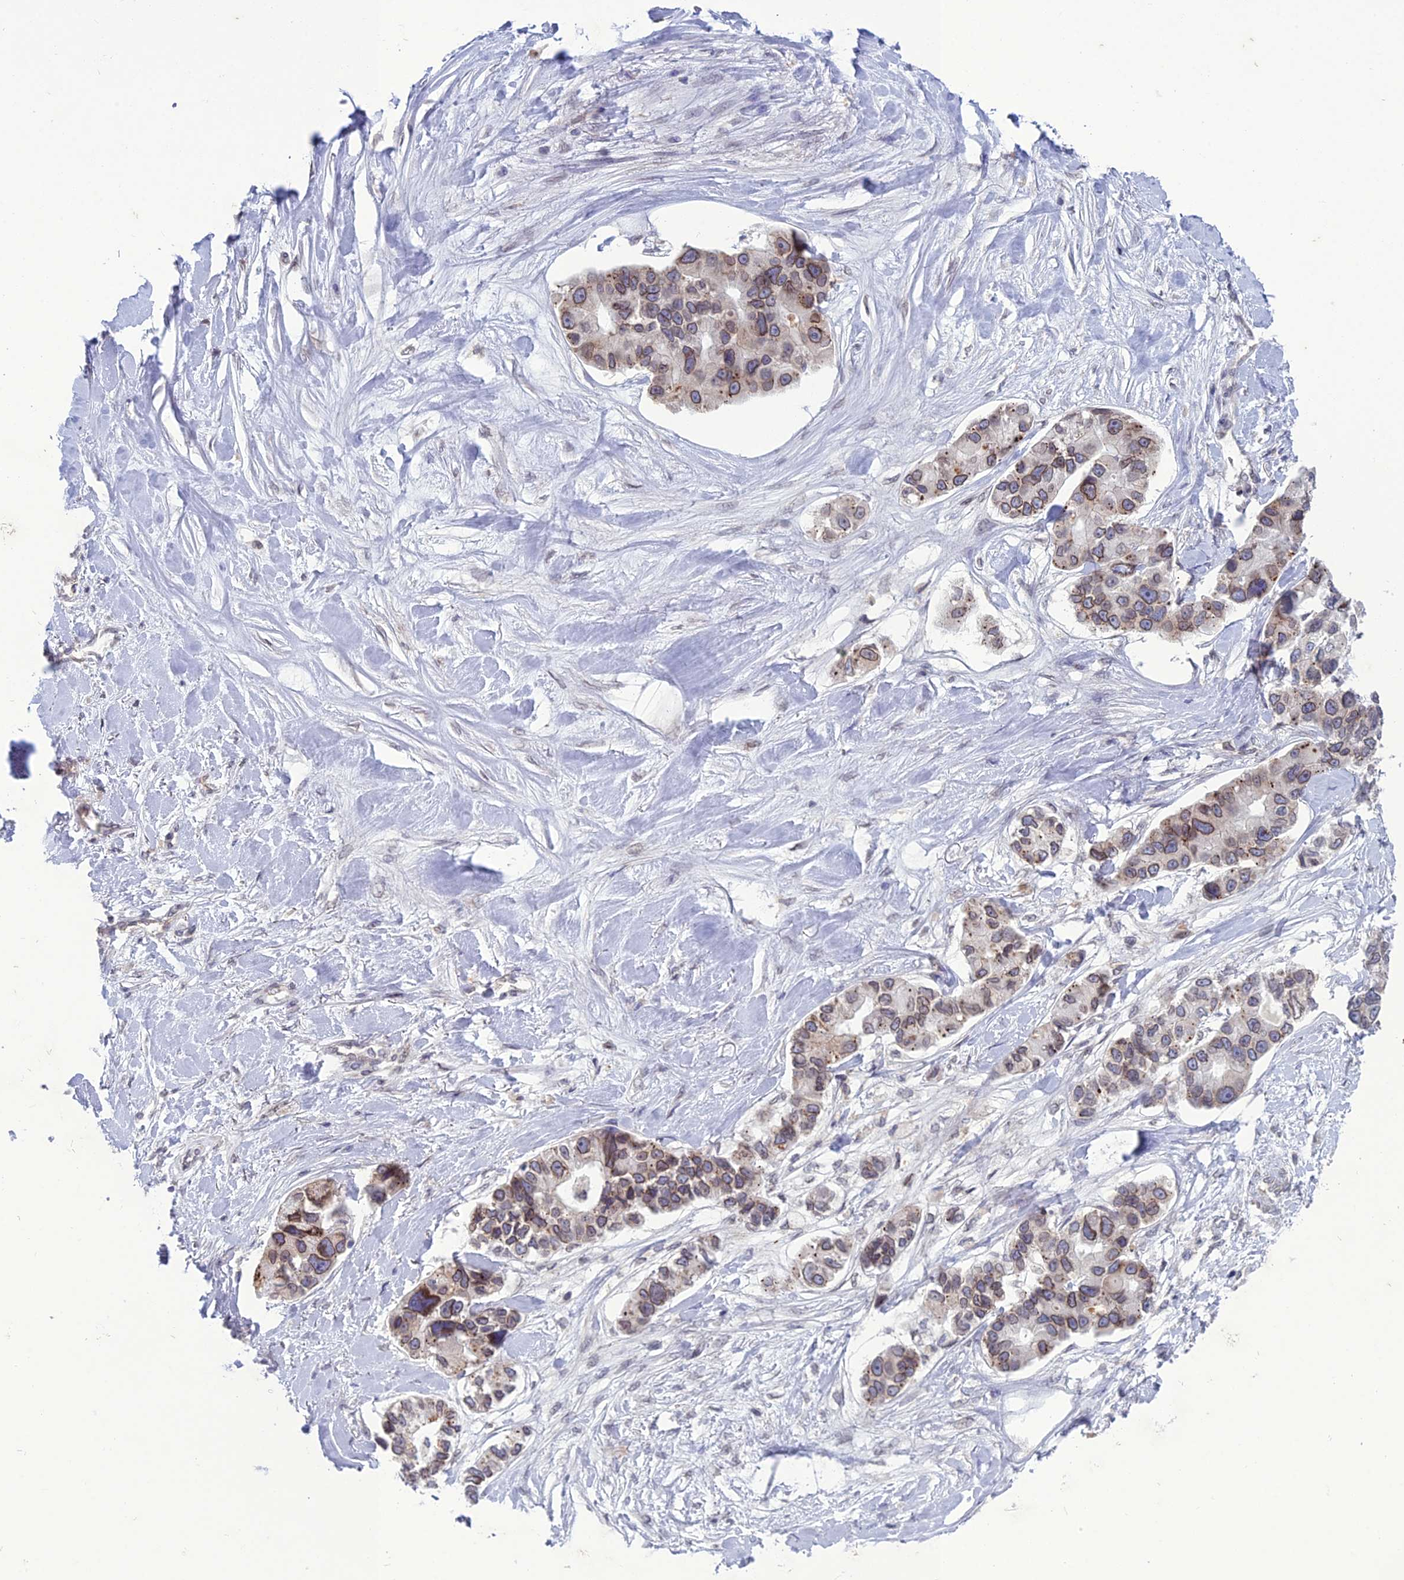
{"staining": {"intensity": "moderate", "quantity": ">75%", "location": "cytoplasmic/membranous,nuclear"}, "tissue": "lung cancer", "cell_type": "Tumor cells", "image_type": "cancer", "snomed": [{"axis": "morphology", "description": "Adenocarcinoma, NOS"}, {"axis": "topography", "description": "Lung"}], "caption": "Adenocarcinoma (lung) stained for a protein (brown) displays moderate cytoplasmic/membranous and nuclear positive staining in approximately >75% of tumor cells.", "gene": "WDR46", "patient": {"sex": "female", "age": 54}}